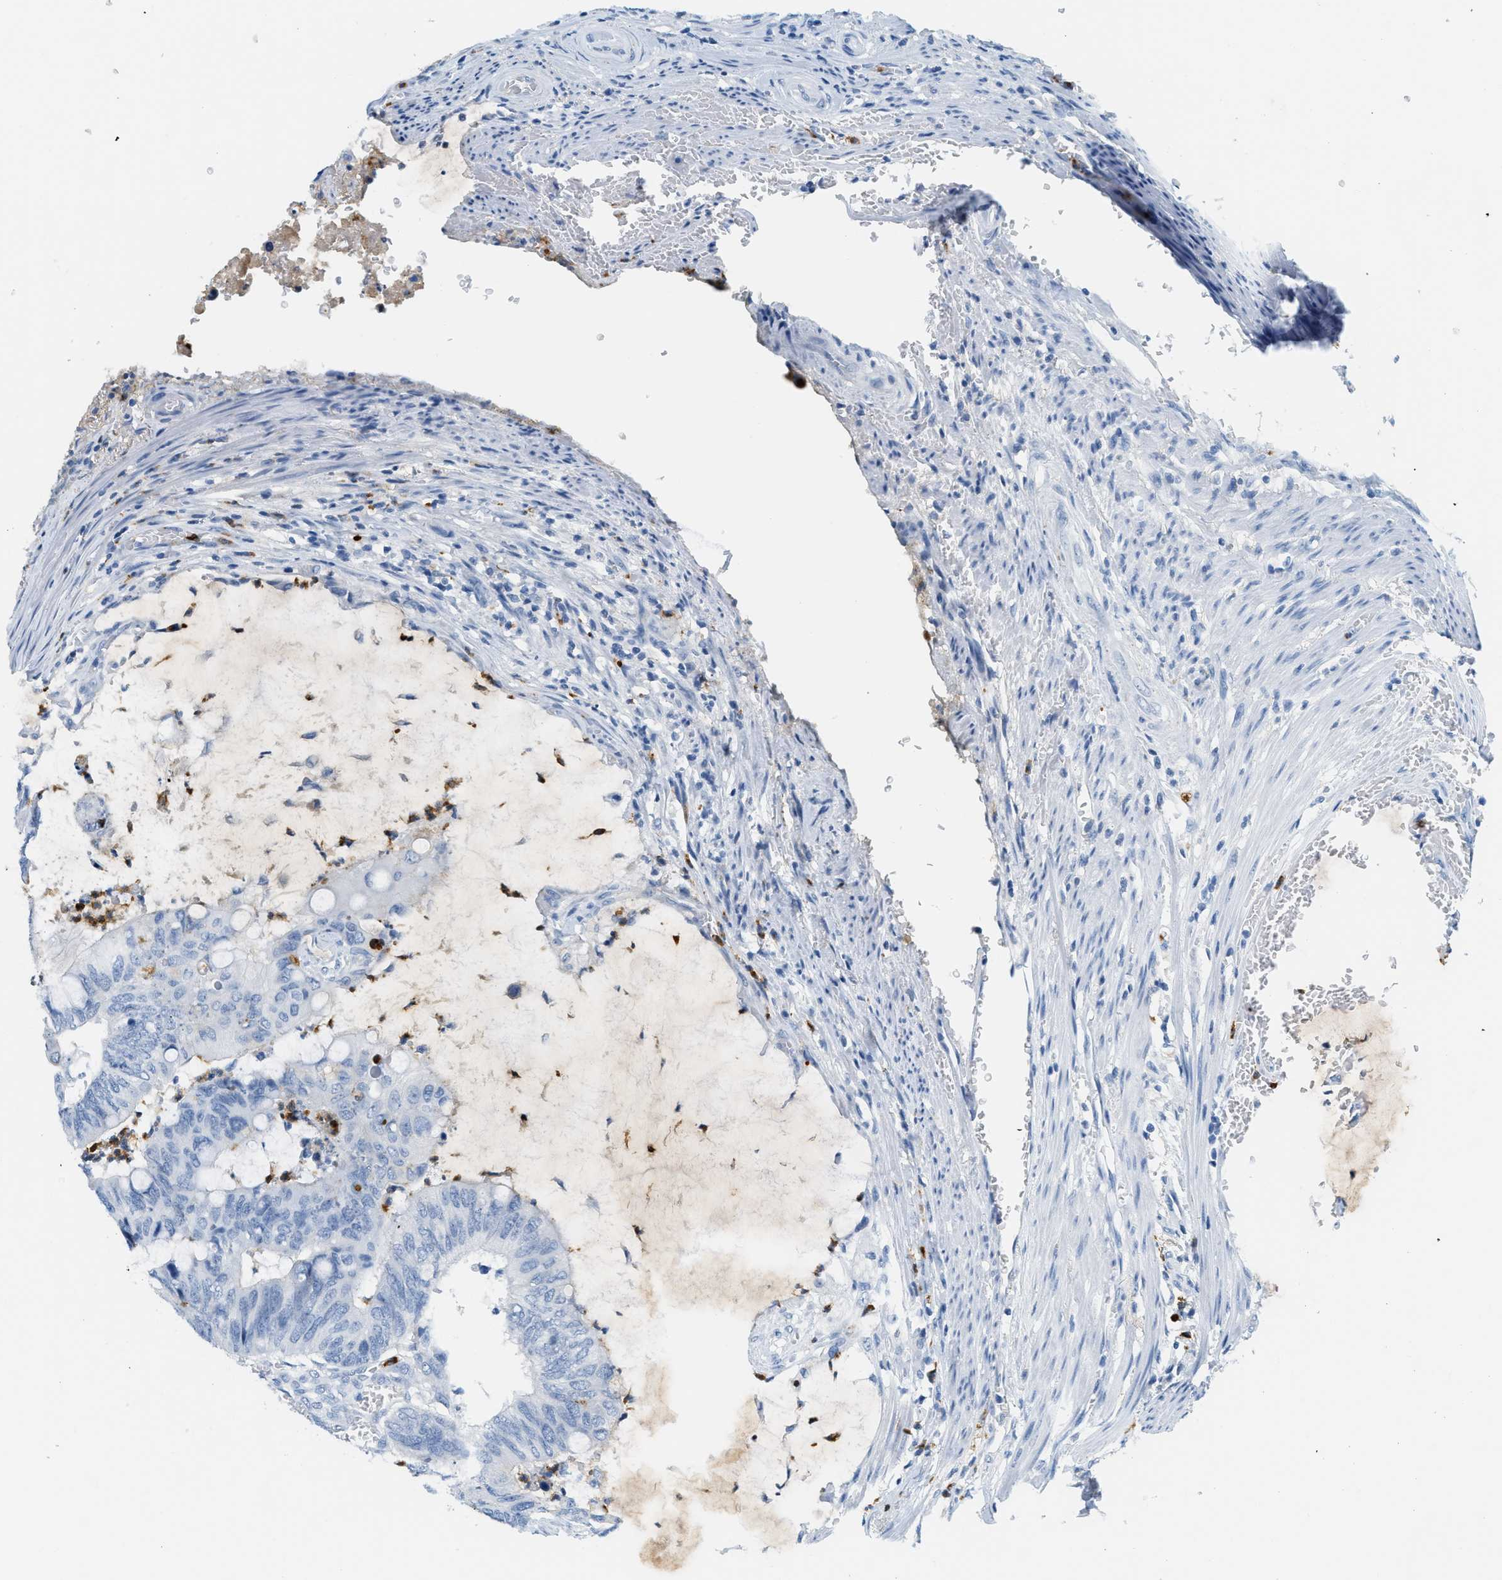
{"staining": {"intensity": "negative", "quantity": "none", "location": "none"}, "tissue": "colorectal cancer", "cell_type": "Tumor cells", "image_type": "cancer", "snomed": [{"axis": "morphology", "description": "Normal tissue, NOS"}, {"axis": "morphology", "description": "Adenocarcinoma, NOS"}, {"axis": "topography", "description": "Rectum"}], "caption": "IHC of human adenocarcinoma (colorectal) displays no positivity in tumor cells.", "gene": "LCN2", "patient": {"sex": "male", "age": 92}}